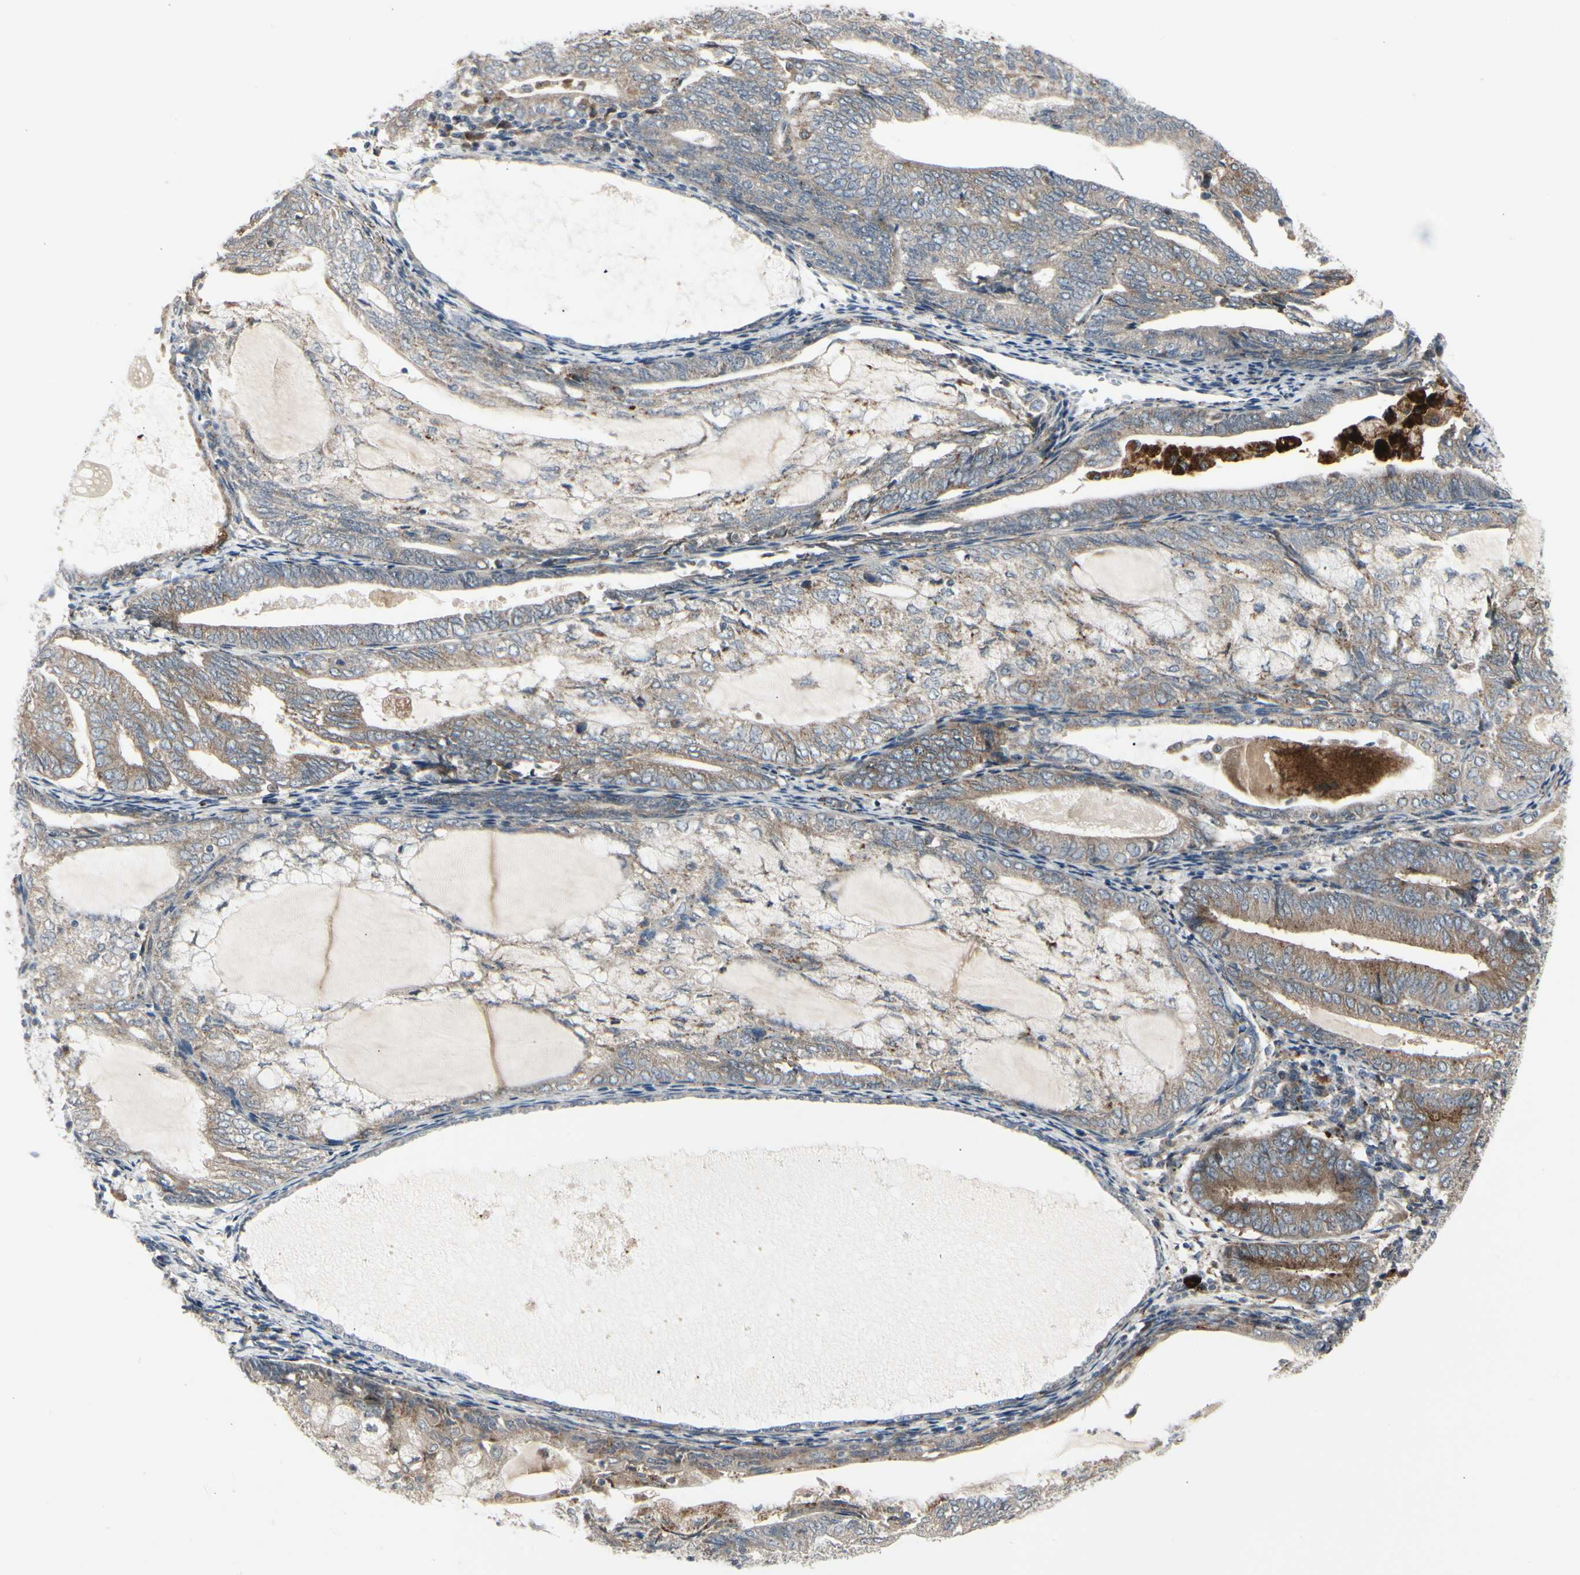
{"staining": {"intensity": "weak", "quantity": "25%-75%", "location": "cytoplasmic/membranous"}, "tissue": "endometrial cancer", "cell_type": "Tumor cells", "image_type": "cancer", "snomed": [{"axis": "morphology", "description": "Adenocarcinoma, NOS"}, {"axis": "topography", "description": "Endometrium"}], "caption": "Brown immunohistochemical staining in adenocarcinoma (endometrial) displays weak cytoplasmic/membranous staining in approximately 25%-75% of tumor cells.", "gene": "GRN", "patient": {"sex": "female", "age": 81}}